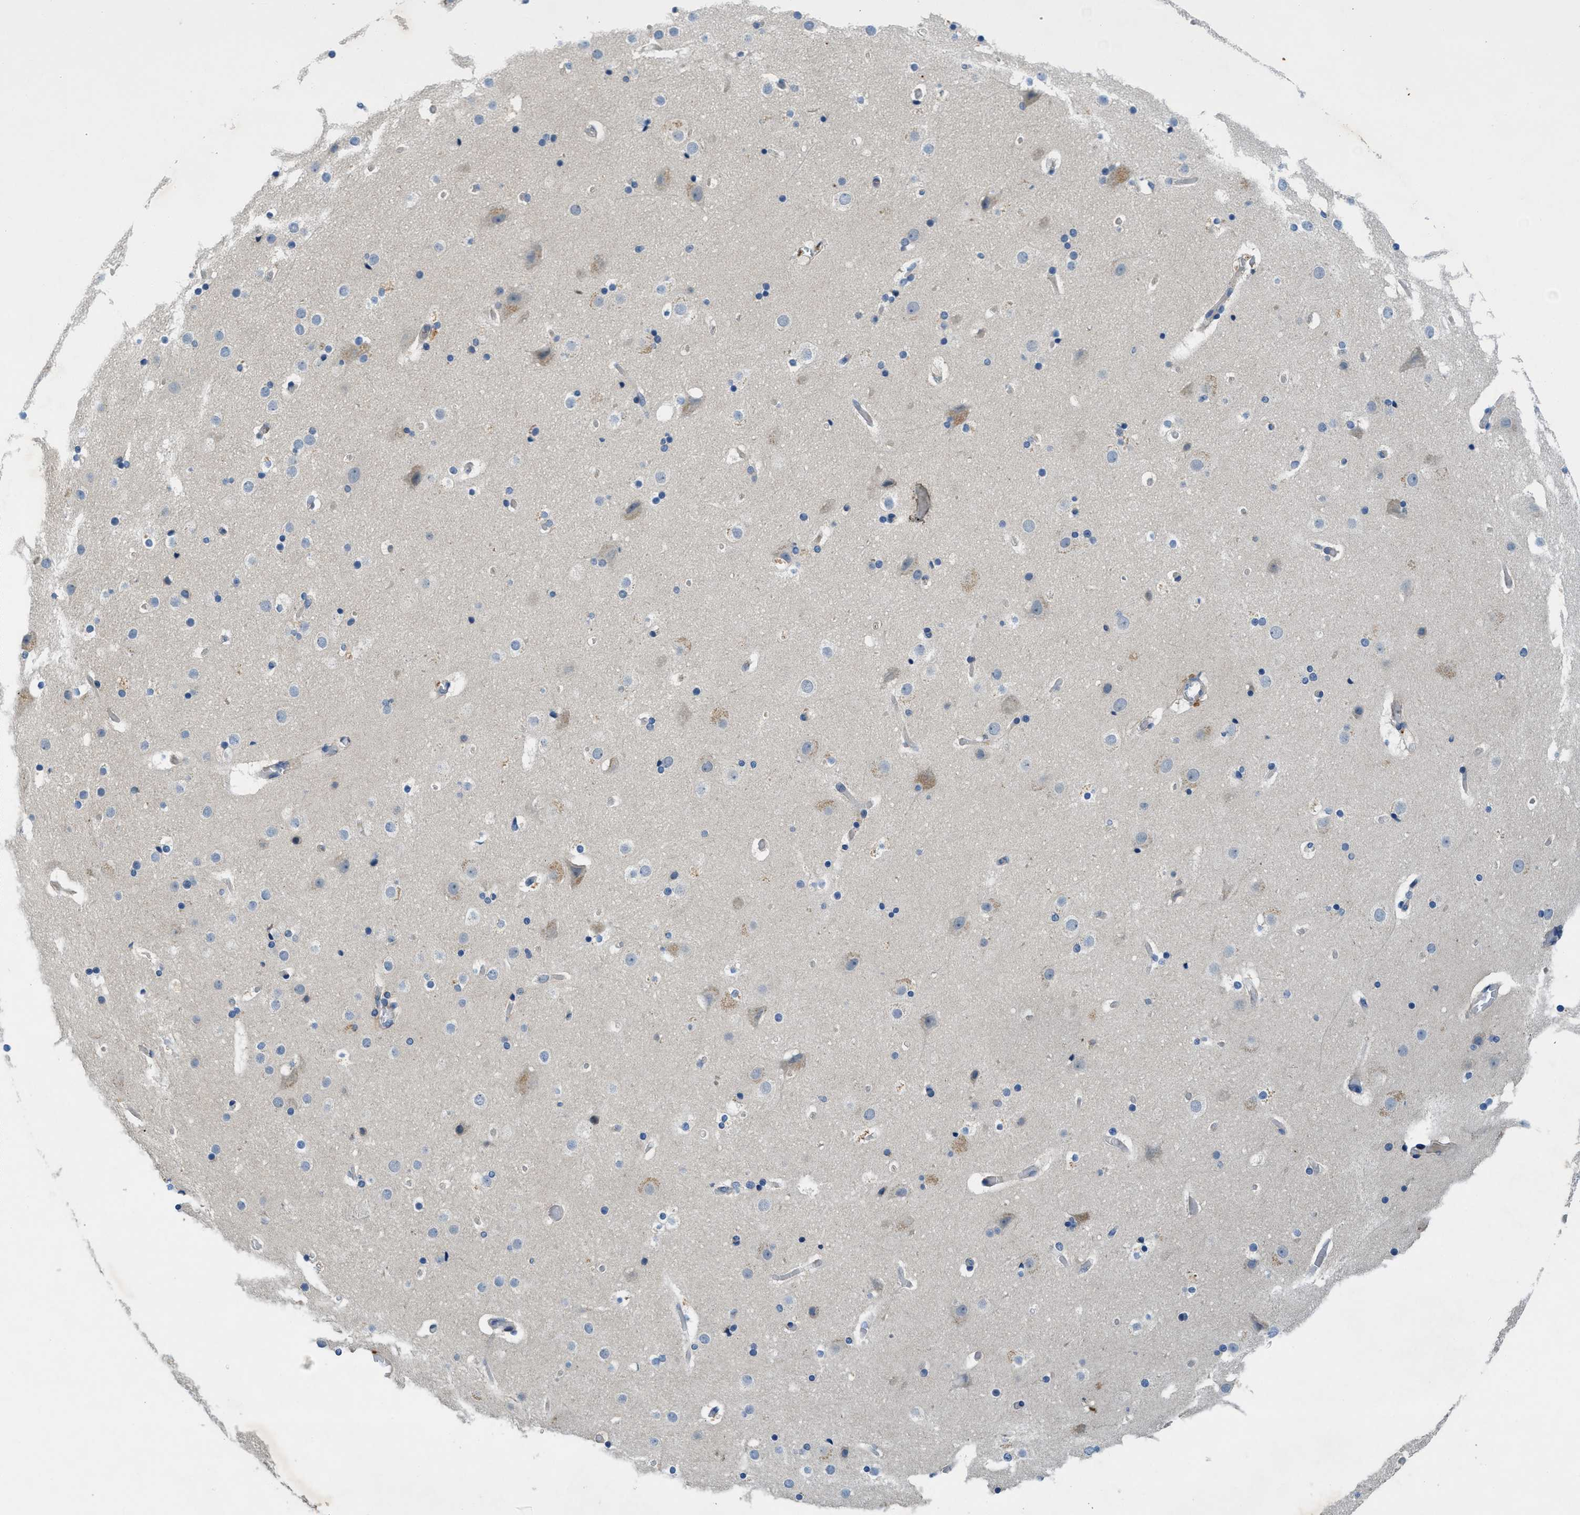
{"staining": {"intensity": "negative", "quantity": "none", "location": "none"}, "tissue": "cerebral cortex", "cell_type": "Endothelial cells", "image_type": "normal", "snomed": [{"axis": "morphology", "description": "Normal tissue, NOS"}, {"axis": "topography", "description": "Cerebral cortex"}], "caption": "IHC image of benign cerebral cortex: human cerebral cortex stained with DAB (3,3'-diaminobenzidine) demonstrates no significant protein expression in endothelial cells.", "gene": "RIPK2", "patient": {"sex": "male", "age": 57}}